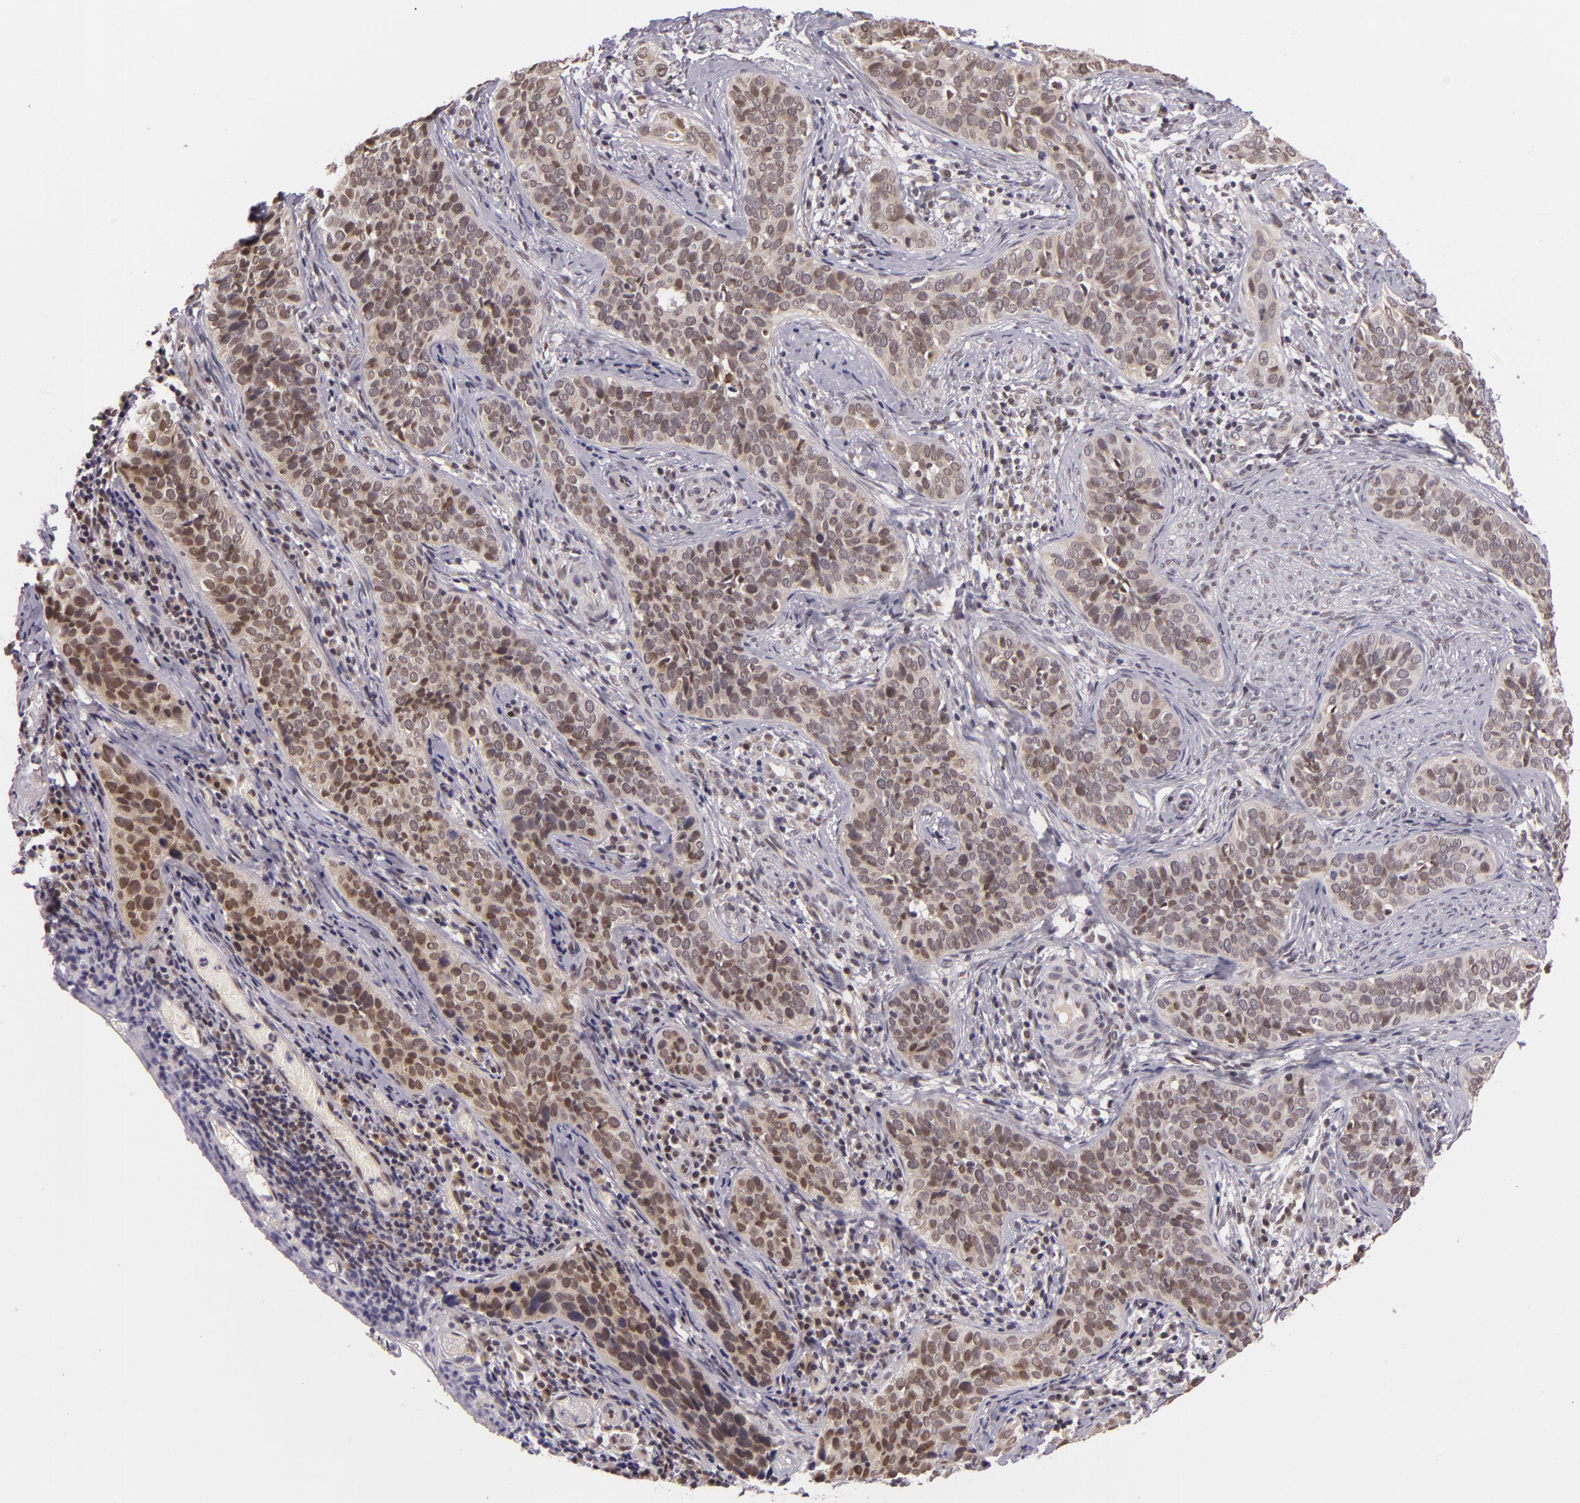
{"staining": {"intensity": "moderate", "quantity": "25%-75%", "location": "cytoplasmic/membranous,nuclear"}, "tissue": "cervical cancer", "cell_type": "Tumor cells", "image_type": "cancer", "snomed": [{"axis": "morphology", "description": "Squamous cell carcinoma, NOS"}, {"axis": "topography", "description": "Cervix"}], "caption": "Cervical cancer (squamous cell carcinoma) stained with DAB (3,3'-diaminobenzidine) IHC displays medium levels of moderate cytoplasmic/membranous and nuclear positivity in about 25%-75% of tumor cells.", "gene": "ALX1", "patient": {"sex": "female", "age": 31}}